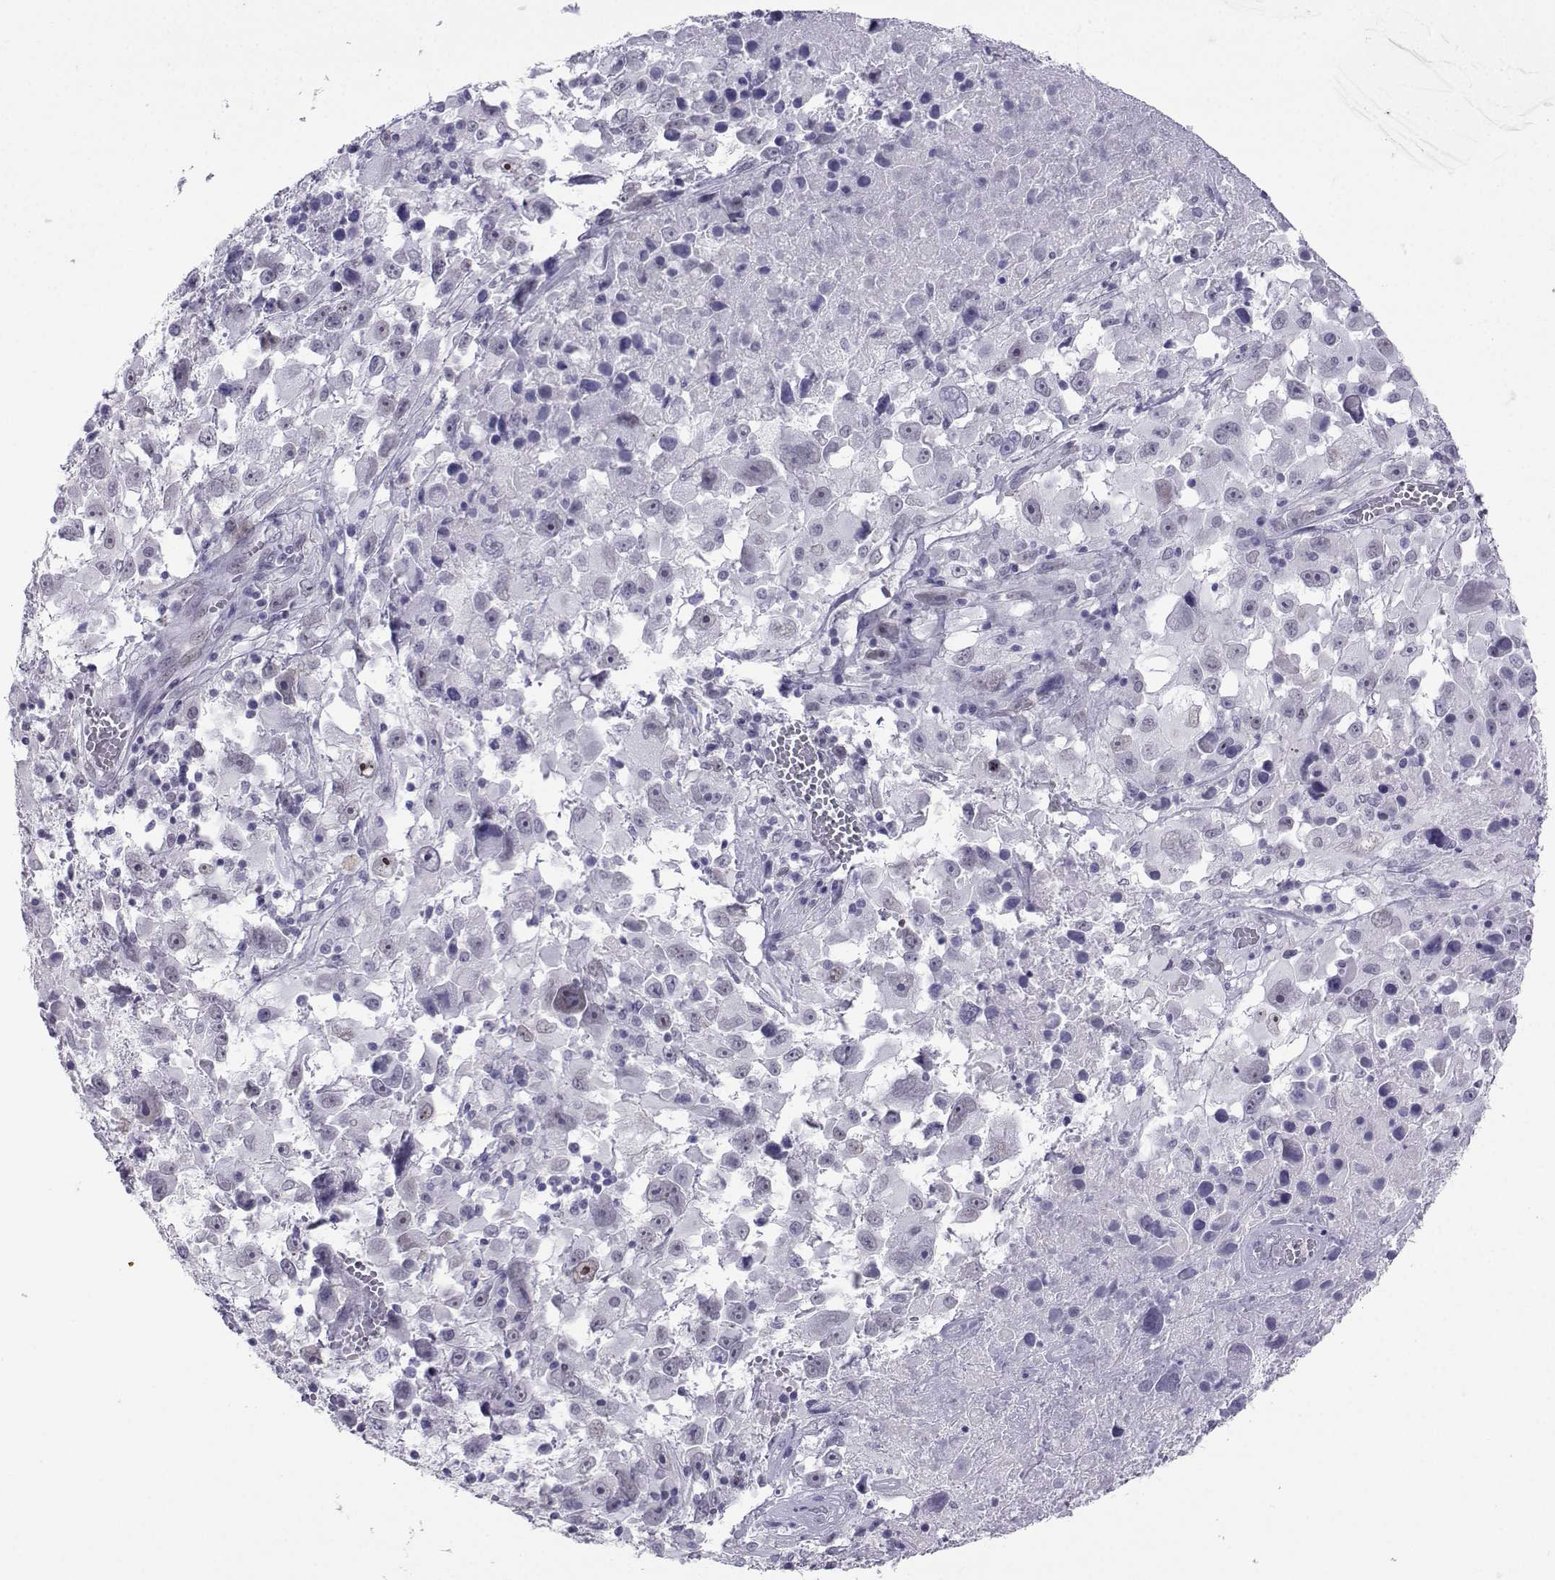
{"staining": {"intensity": "negative", "quantity": "none", "location": "none"}, "tissue": "melanoma", "cell_type": "Tumor cells", "image_type": "cancer", "snomed": [{"axis": "morphology", "description": "Malignant melanoma, Metastatic site"}, {"axis": "topography", "description": "Soft tissue"}], "caption": "The histopathology image exhibits no staining of tumor cells in melanoma.", "gene": "LORICRIN", "patient": {"sex": "male", "age": 50}}